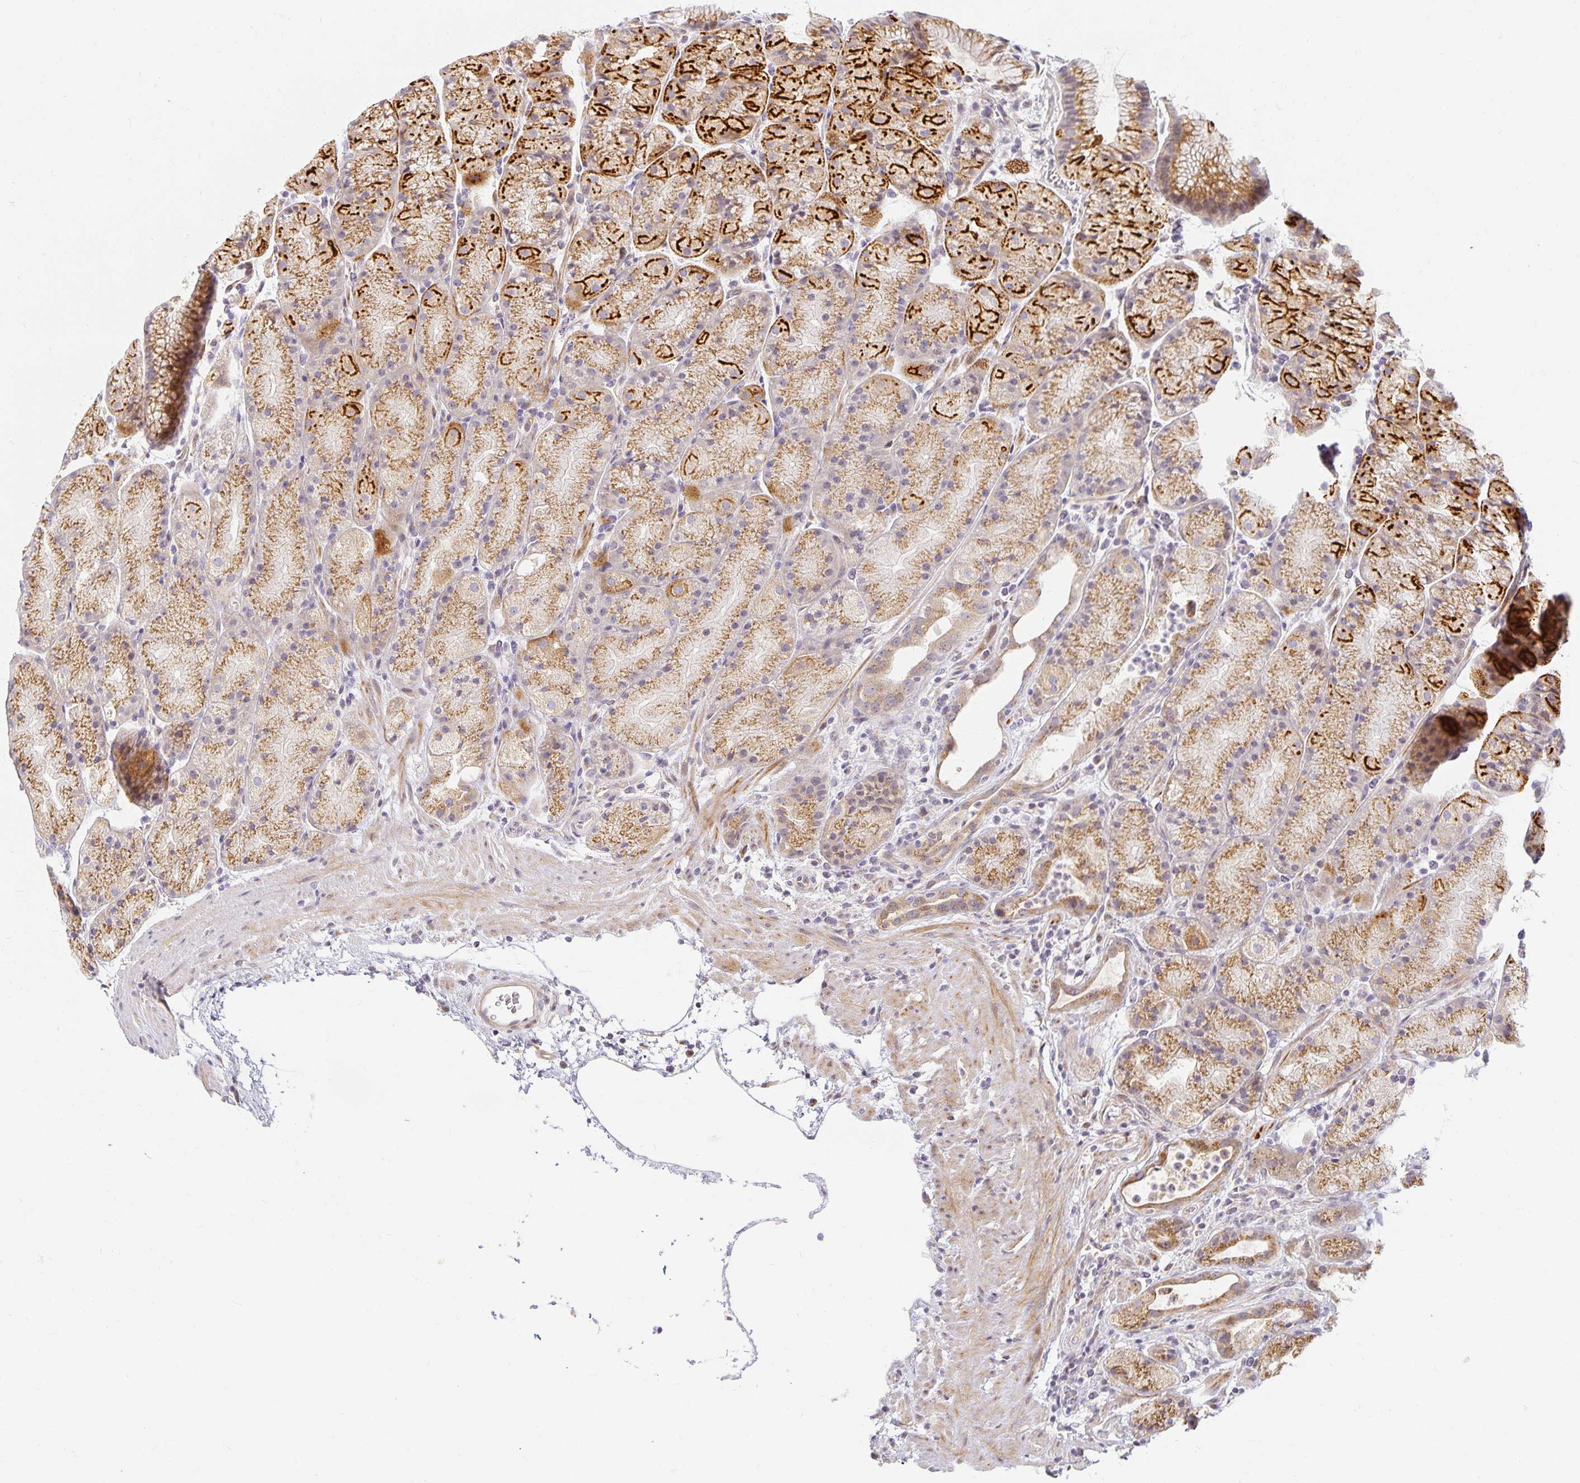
{"staining": {"intensity": "strong", "quantity": "<25%", "location": "cytoplasmic/membranous"}, "tissue": "stomach", "cell_type": "Glandular cells", "image_type": "normal", "snomed": [{"axis": "morphology", "description": "Normal tissue, NOS"}, {"axis": "topography", "description": "Stomach, upper"}, {"axis": "topography", "description": "Stomach"}], "caption": "This is a photomicrograph of immunohistochemistry (IHC) staining of benign stomach, which shows strong staining in the cytoplasmic/membranous of glandular cells.", "gene": "EHF", "patient": {"sex": "male", "age": 48}}